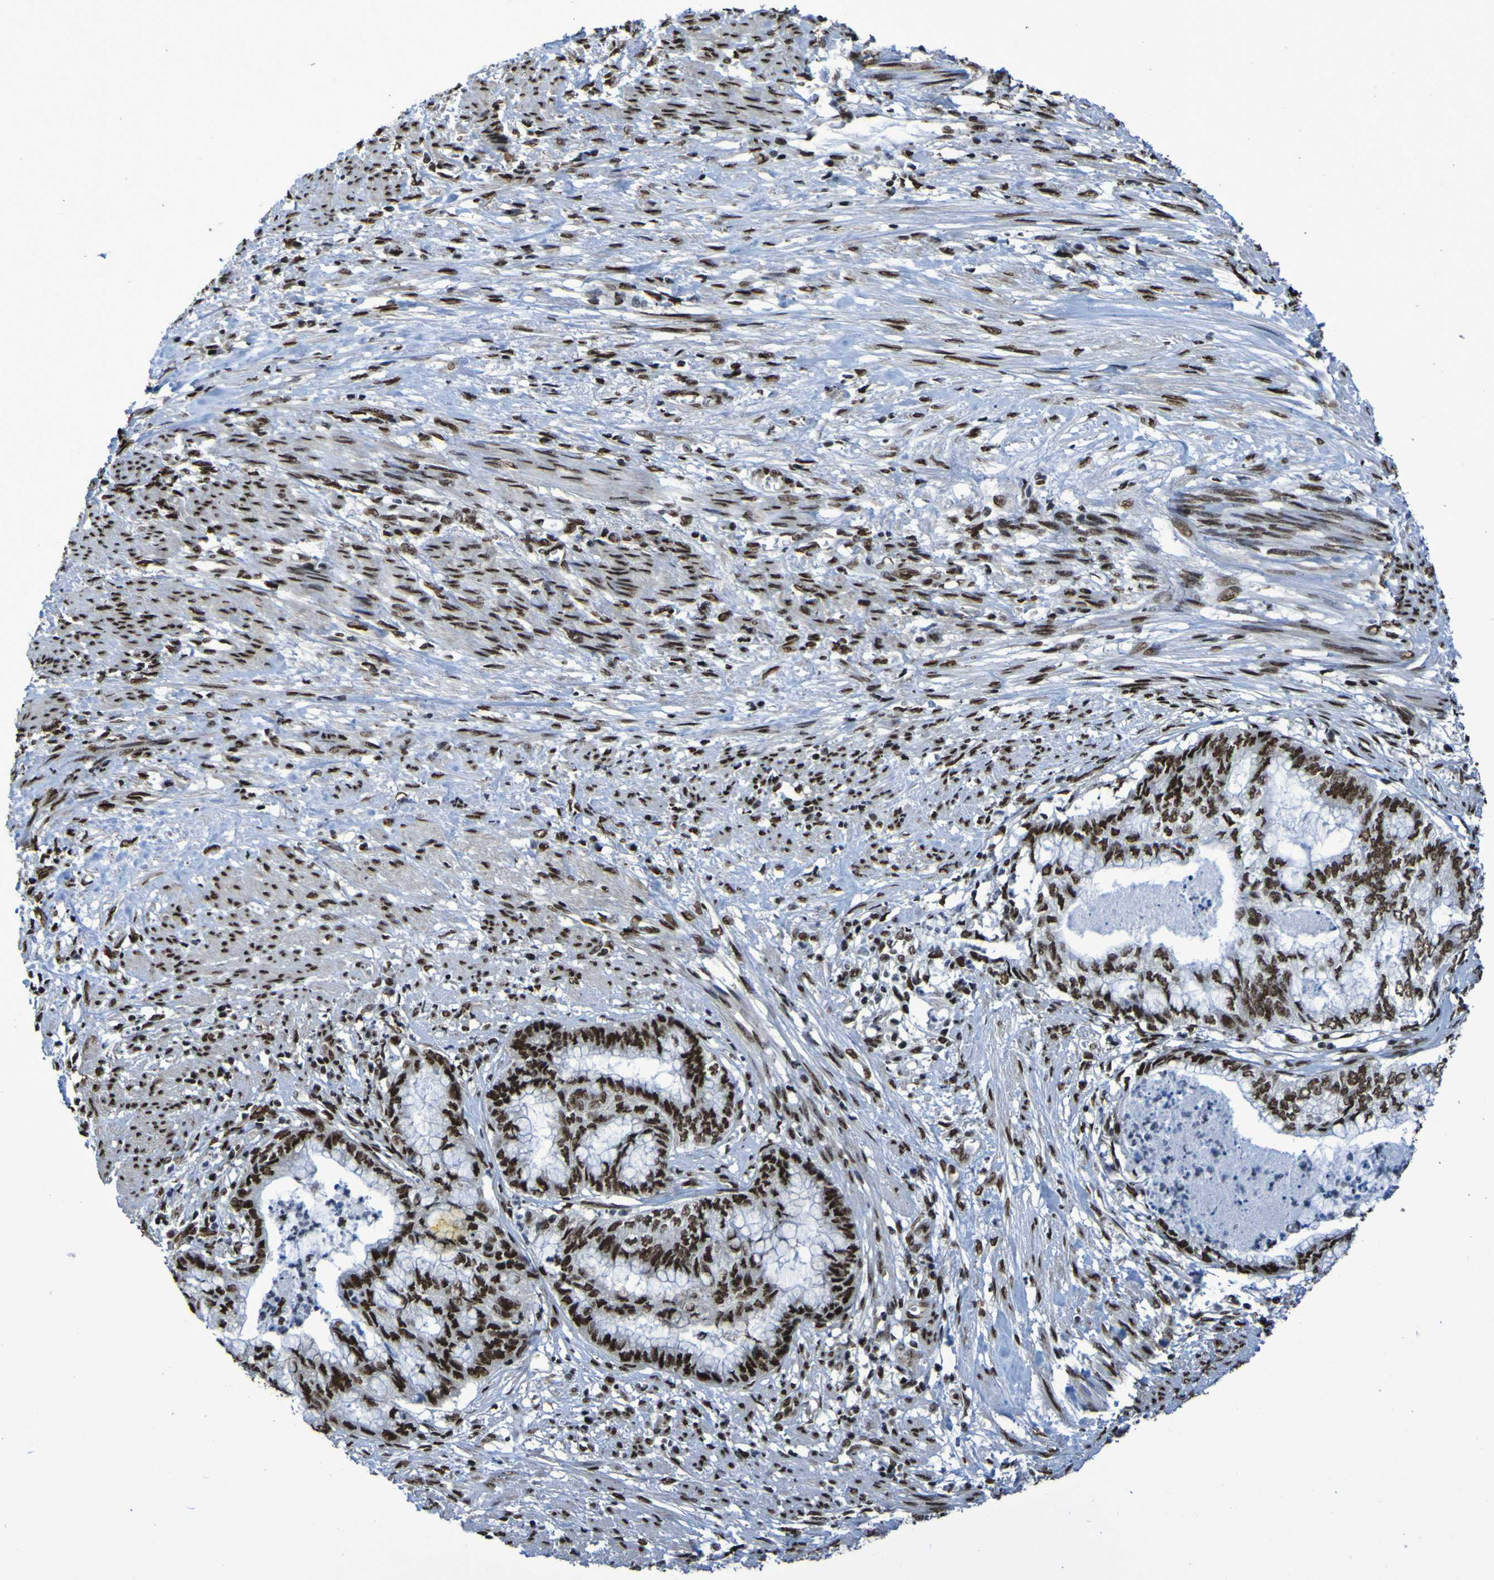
{"staining": {"intensity": "strong", "quantity": ">75%", "location": "nuclear"}, "tissue": "endometrial cancer", "cell_type": "Tumor cells", "image_type": "cancer", "snomed": [{"axis": "morphology", "description": "Necrosis, NOS"}, {"axis": "morphology", "description": "Adenocarcinoma, NOS"}, {"axis": "topography", "description": "Endometrium"}], "caption": "A brown stain shows strong nuclear positivity of a protein in adenocarcinoma (endometrial) tumor cells.", "gene": "HNRNPR", "patient": {"sex": "female", "age": 79}}